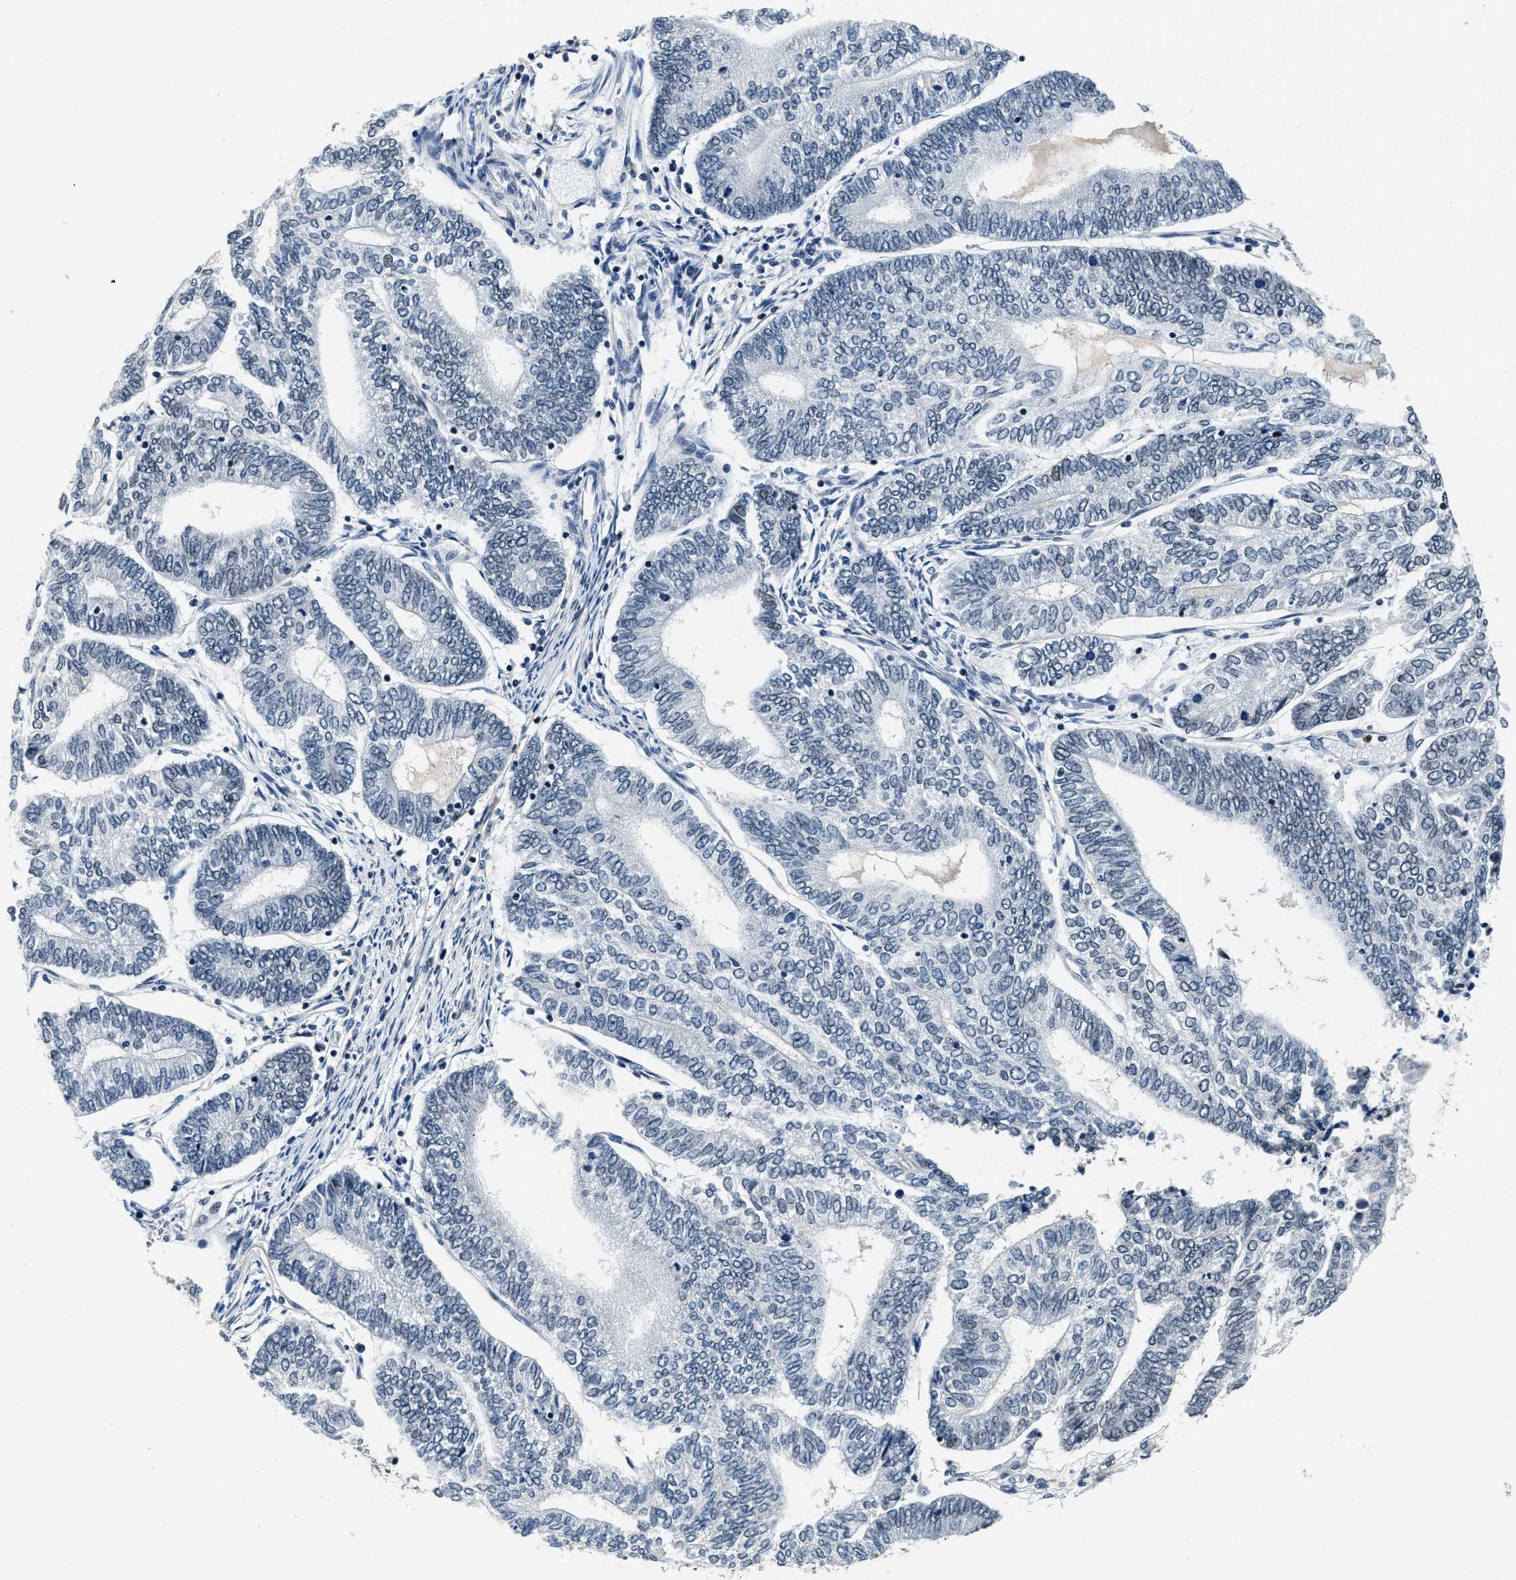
{"staining": {"intensity": "negative", "quantity": "none", "location": "none"}, "tissue": "endometrial cancer", "cell_type": "Tumor cells", "image_type": "cancer", "snomed": [{"axis": "morphology", "description": "Adenocarcinoma, NOS"}, {"axis": "topography", "description": "Uterus"}, {"axis": "topography", "description": "Endometrium"}], "caption": "Image shows no protein positivity in tumor cells of endometrial cancer tissue. (DAB (3,3'-diaminobenzidine) IHC, high magnification).", "gene": "ZC3HC1", "patient": {"sex": "female", "age": 70}}